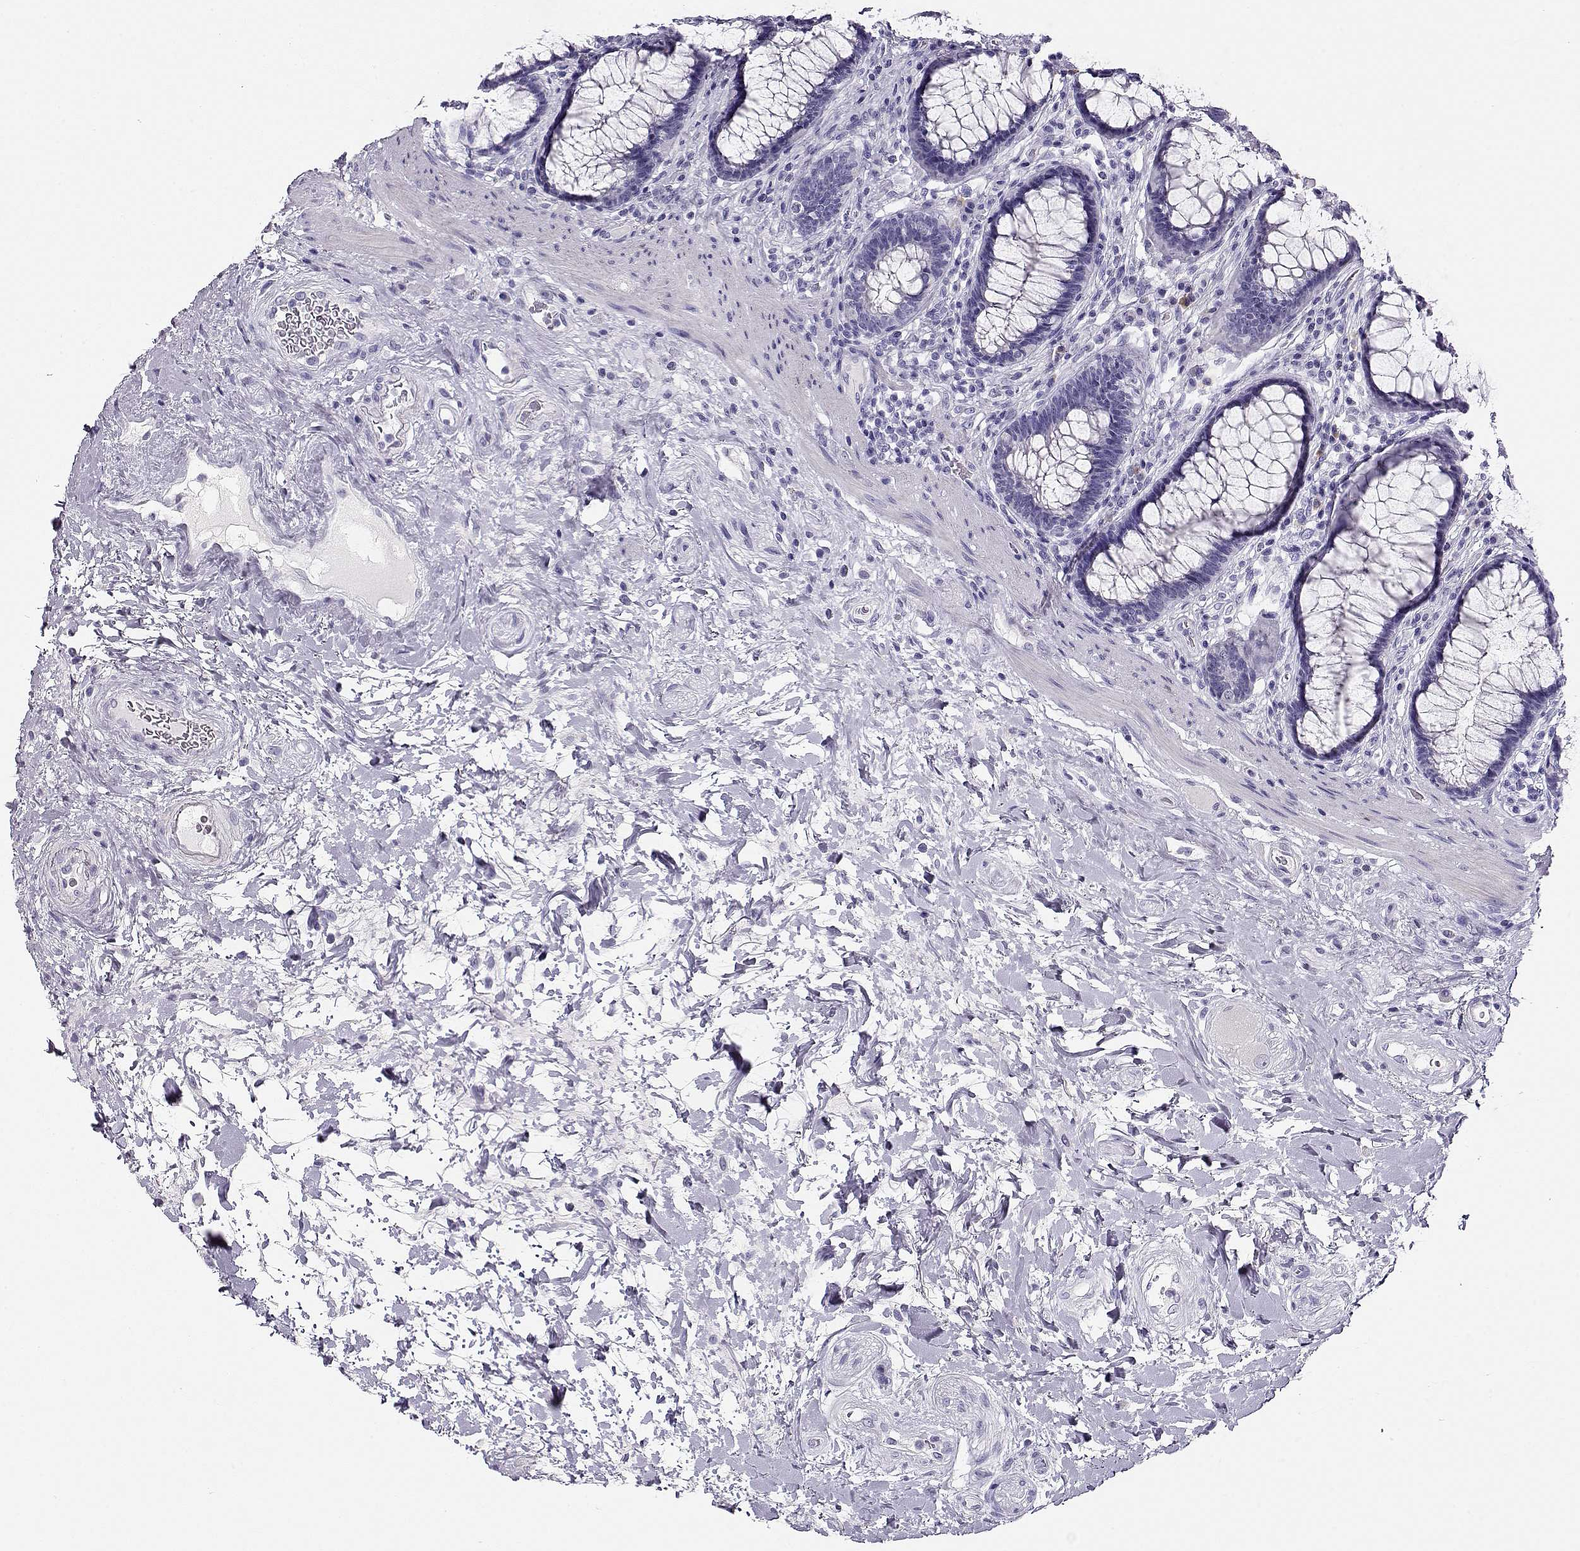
{"staining": {"intensity": "negative", "quantity": "none", "location": "none"}, "tissue": "rectum", "cell_type": "Glandular cells", "image_type": "normal", "snomed": [{"axis": "morphology", "description": "Normal tissue, NOS"}, {"axis": "topography", "description": "Rectum"}], "caption": "This image is of benign rectum stained with immunohistochemistry (IHC) to label a protein in brown with the nuclei are counter-stained blue. There is no expression in glandular cells. (DAB (3,3'-diaminobenzidine) IHC with hematoxylin counter stain).", "gene": "CRX", "patient": {"sex": "male", "age": 72}}